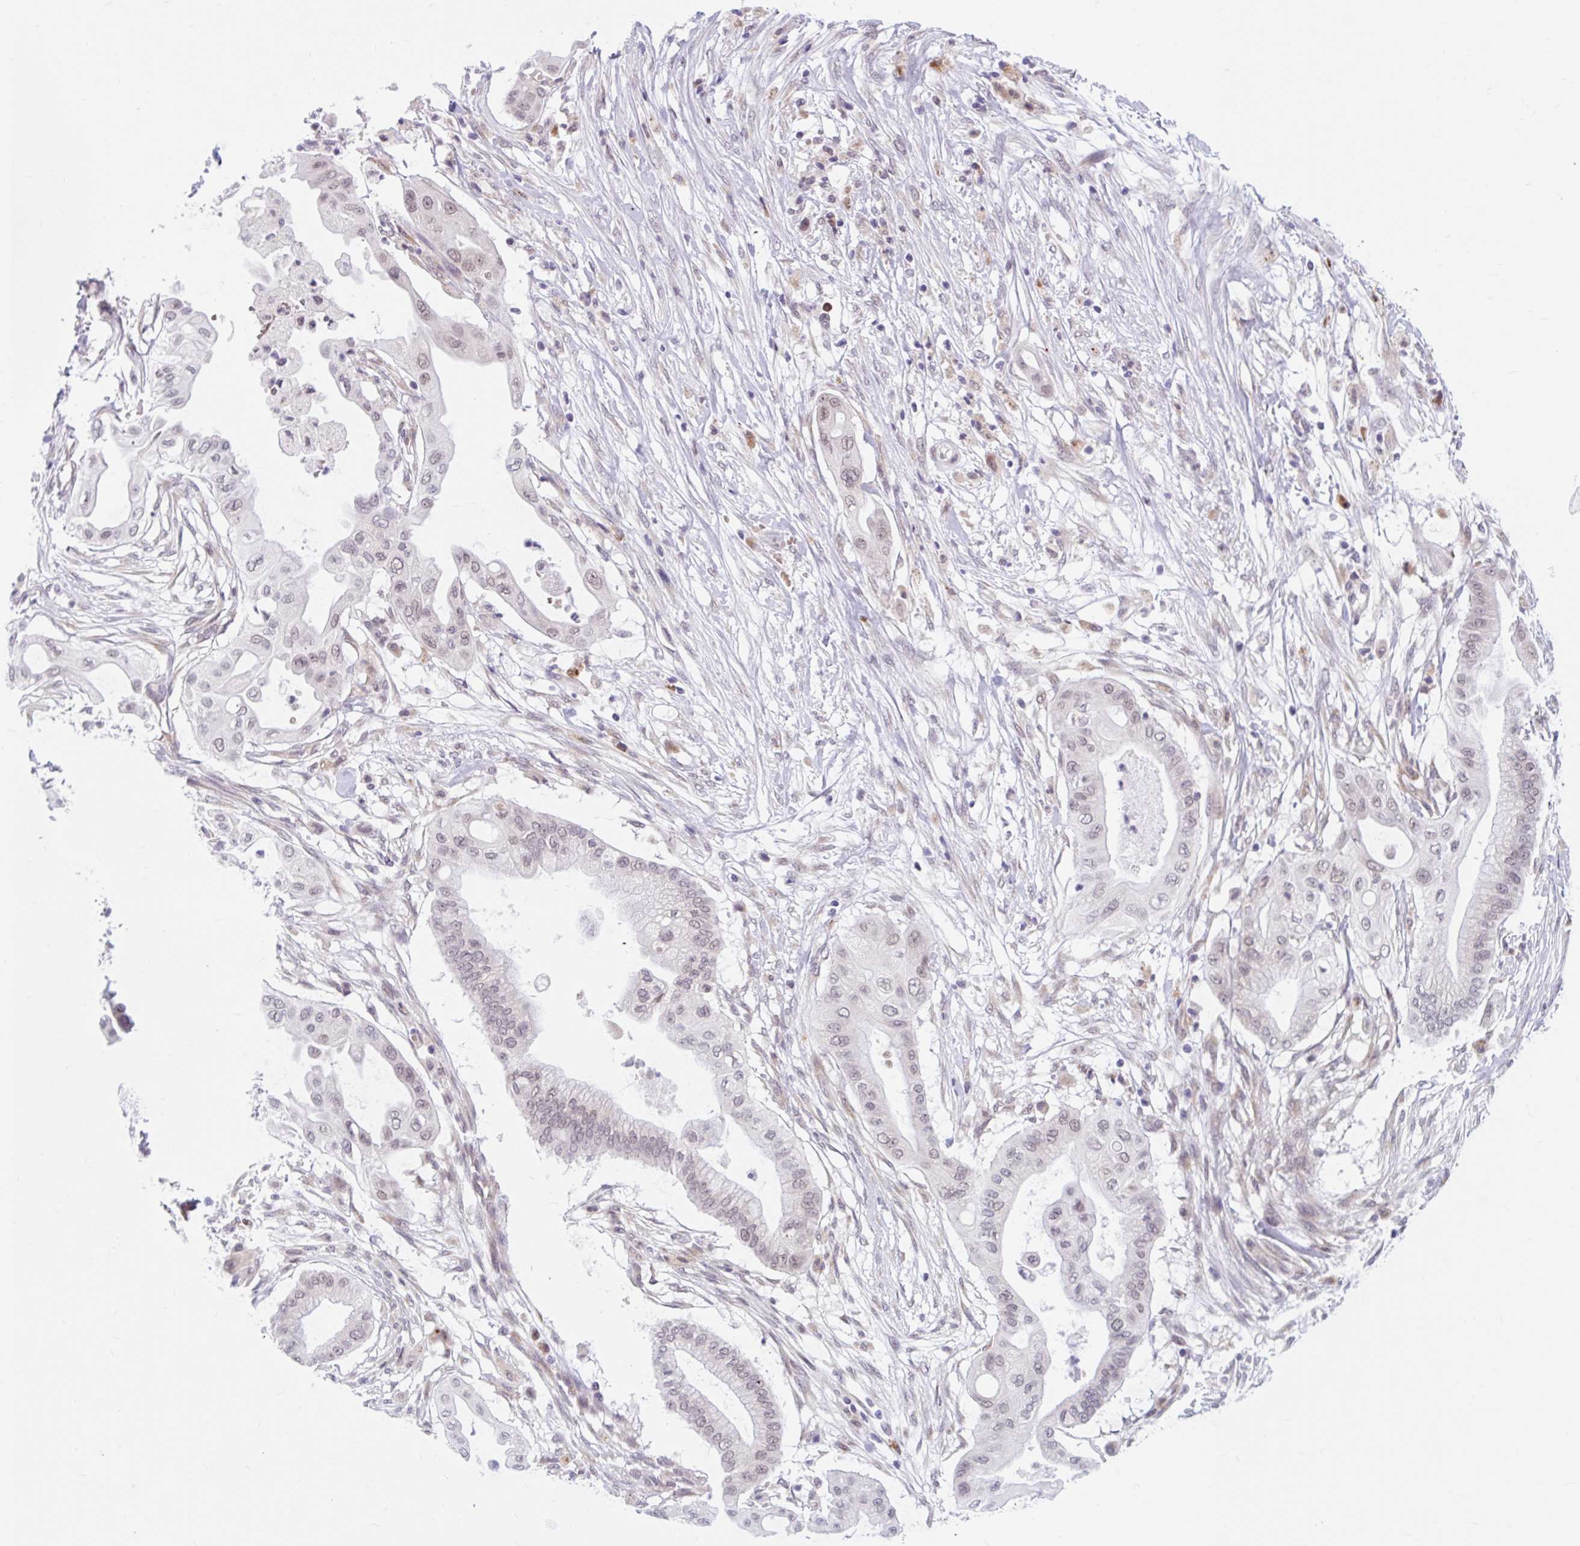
{"staining": {"intensity": "negative", "quantity": "none", "location": "none"}, "tissue": "pancreatic cancer", "cell_type": "Tumor cells", "image_type": "cancer", "snomed": [{"axis": "morphology", "description": "Adenocarcinoma, NOS"}, {"axis": "topography", "description": "Pancreas"}], "caption": "This is an IHC histopathology image of human adenocarcinoma (pancreatic). There is no staining in tumor cells.", "gene": "SRSF10", "patient": {"sex": "male", "age": 68}}